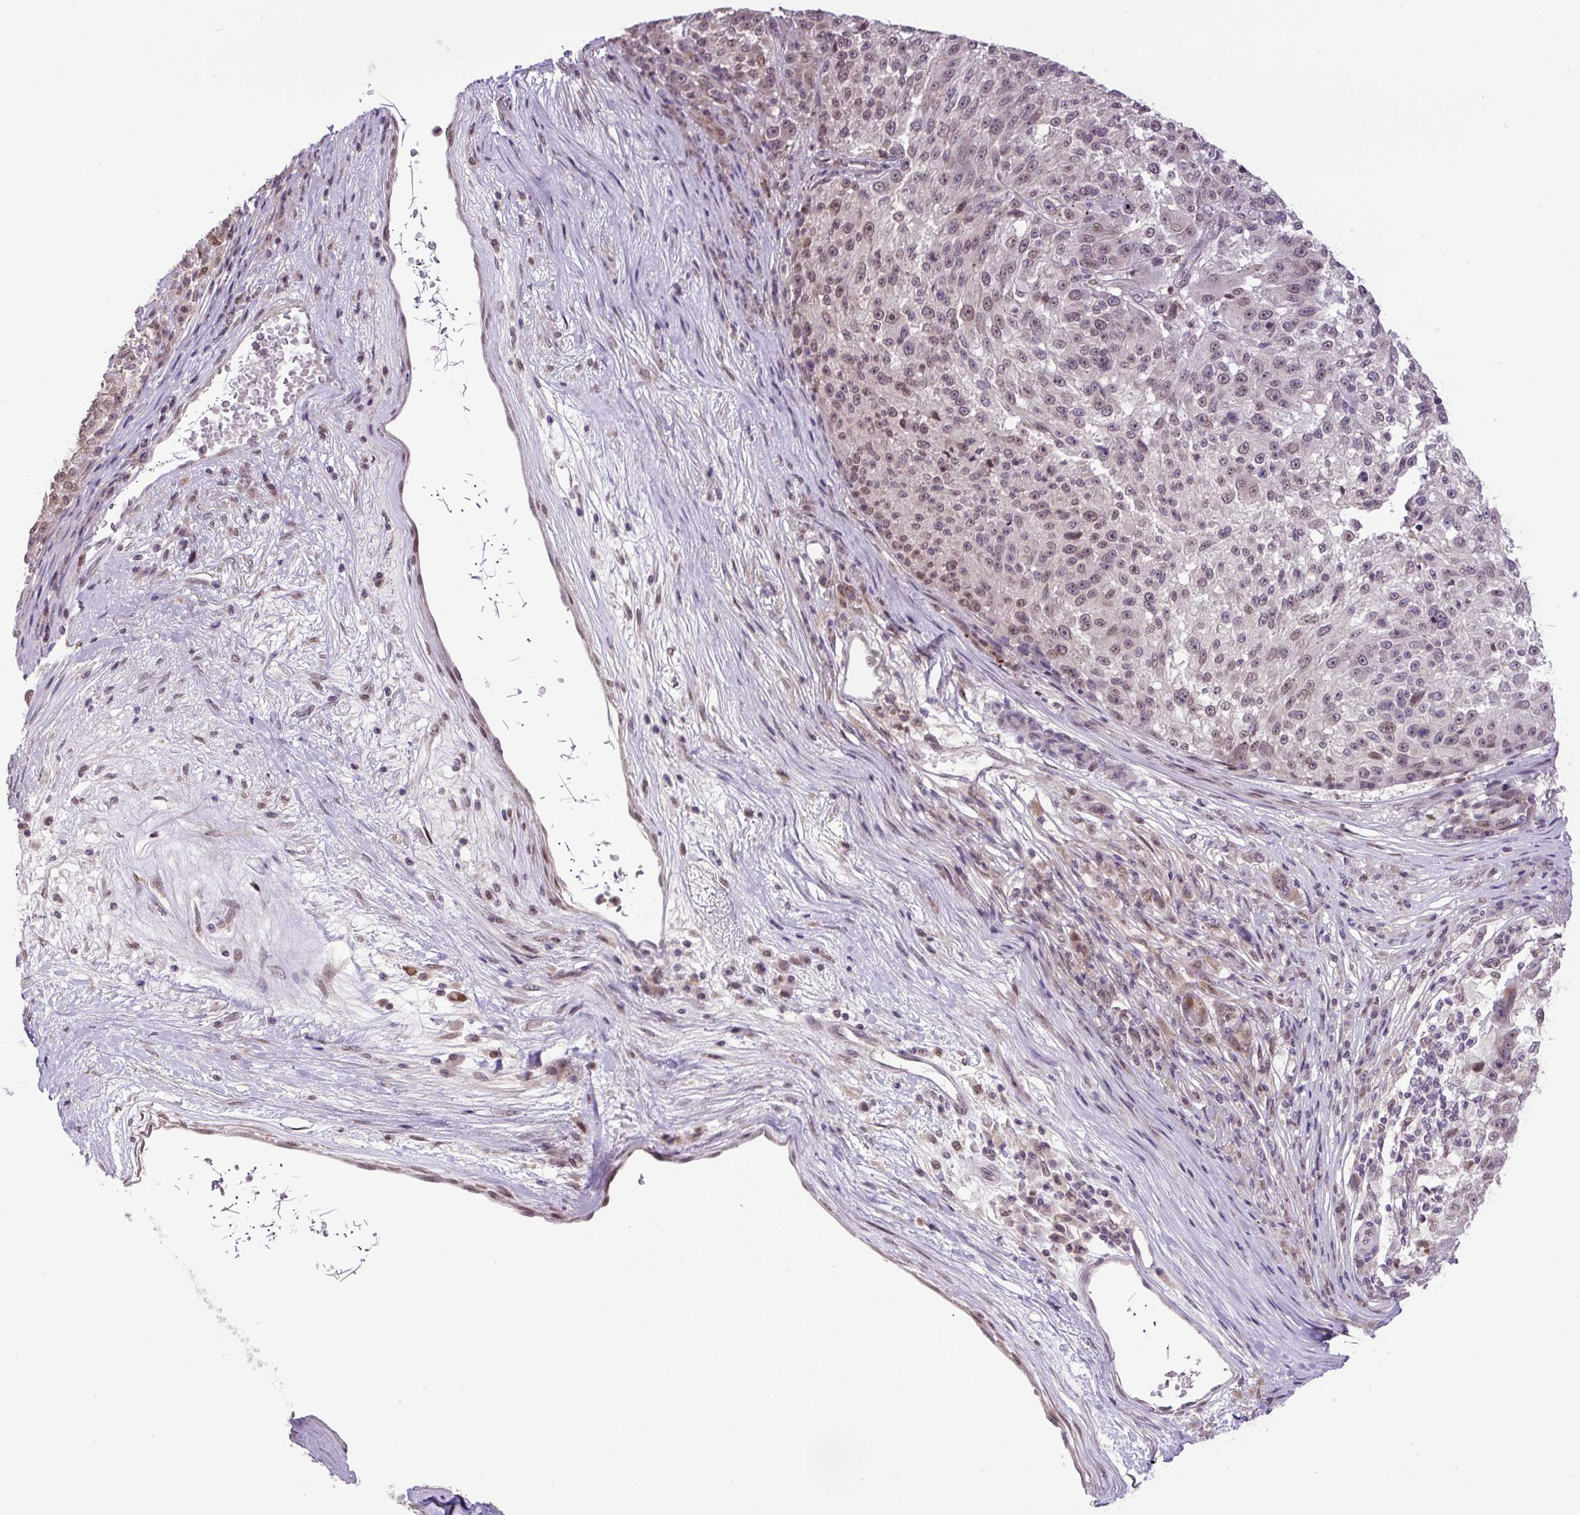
{"staining": {"intensity": "weak", "quantity": "25%-75%", "location": "nuclear"}, "tissue": "melanoma", "cell_type": "Tumor cells", "image_type": "cancer", "snomed": [{"axis": "morphology", "description": "Malignant melanoma, NOS"}, {"axis": "topography", "description": "Skin"}], "caption": "Malignant melanoma stained with DAB immunohistochemistry shows low levels of weak nuclear staining in about 25%-75% of tumor cells.", "gene": "KPNA1", "patient": {"sex": "male", "age": 53}}